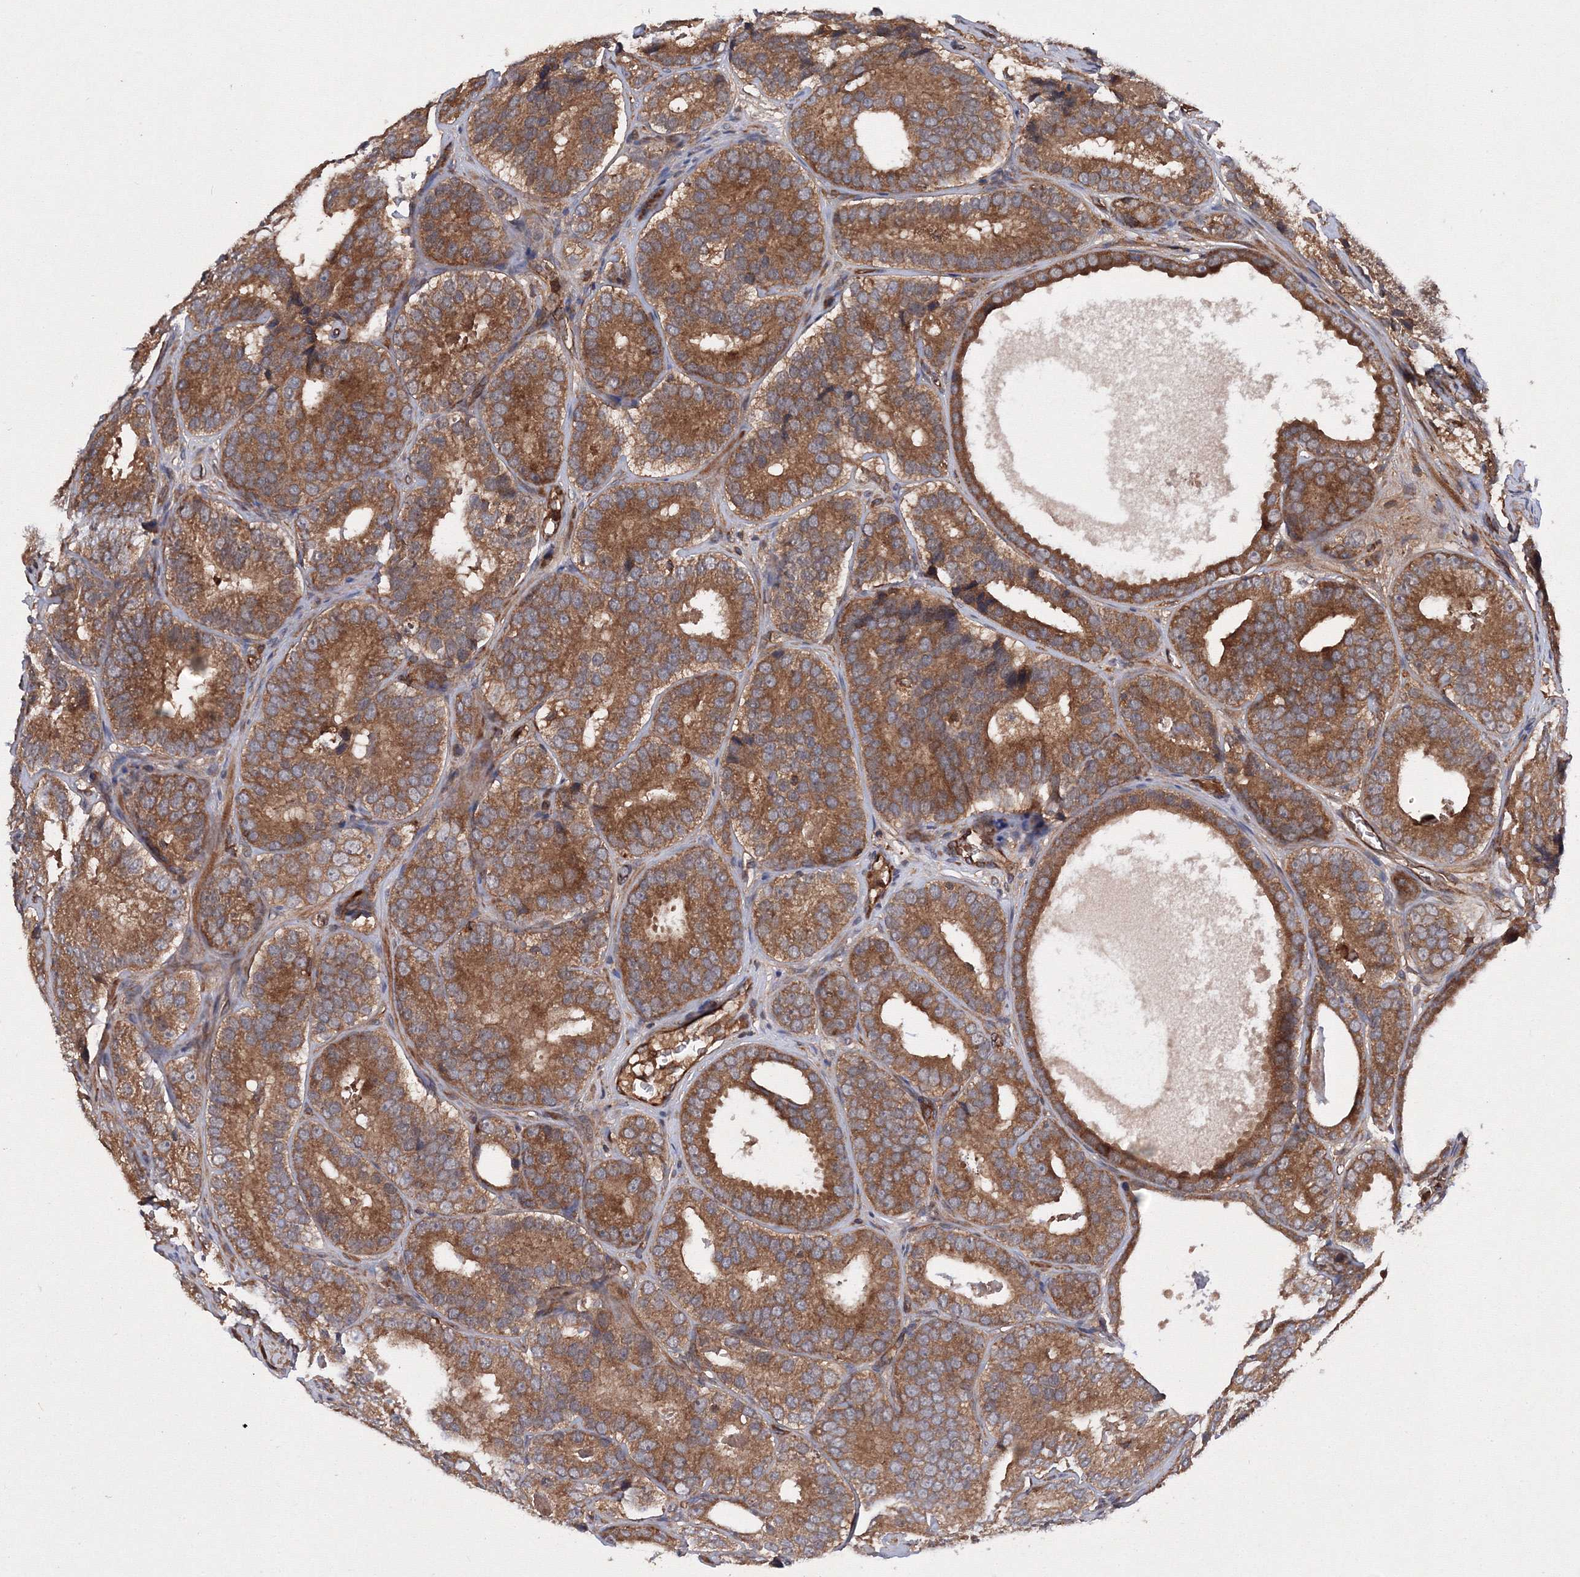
{"staining": {"intensity": "strong", "quantity": ">75%", "location": "cytoplasmic/membranous"}, "tissue": "prostate cancer", "cell_type": "Tumor cells", "image_type": "cancer", "snomed": [{"axis": "morphology", "description": "Adenocarcinoma, High grade"}, {"axis": "topography", "description": "Prostate"}], "caption": "Approximately >75% of tumor cells in prostate adenocarcinoma (high-grade) exhibit strong cytoplasmic/membranous protein staining as visualized by brown immunohistochemical staining.", "gene": "ATG3", "patient": {"sex": "male", "age": 56}}